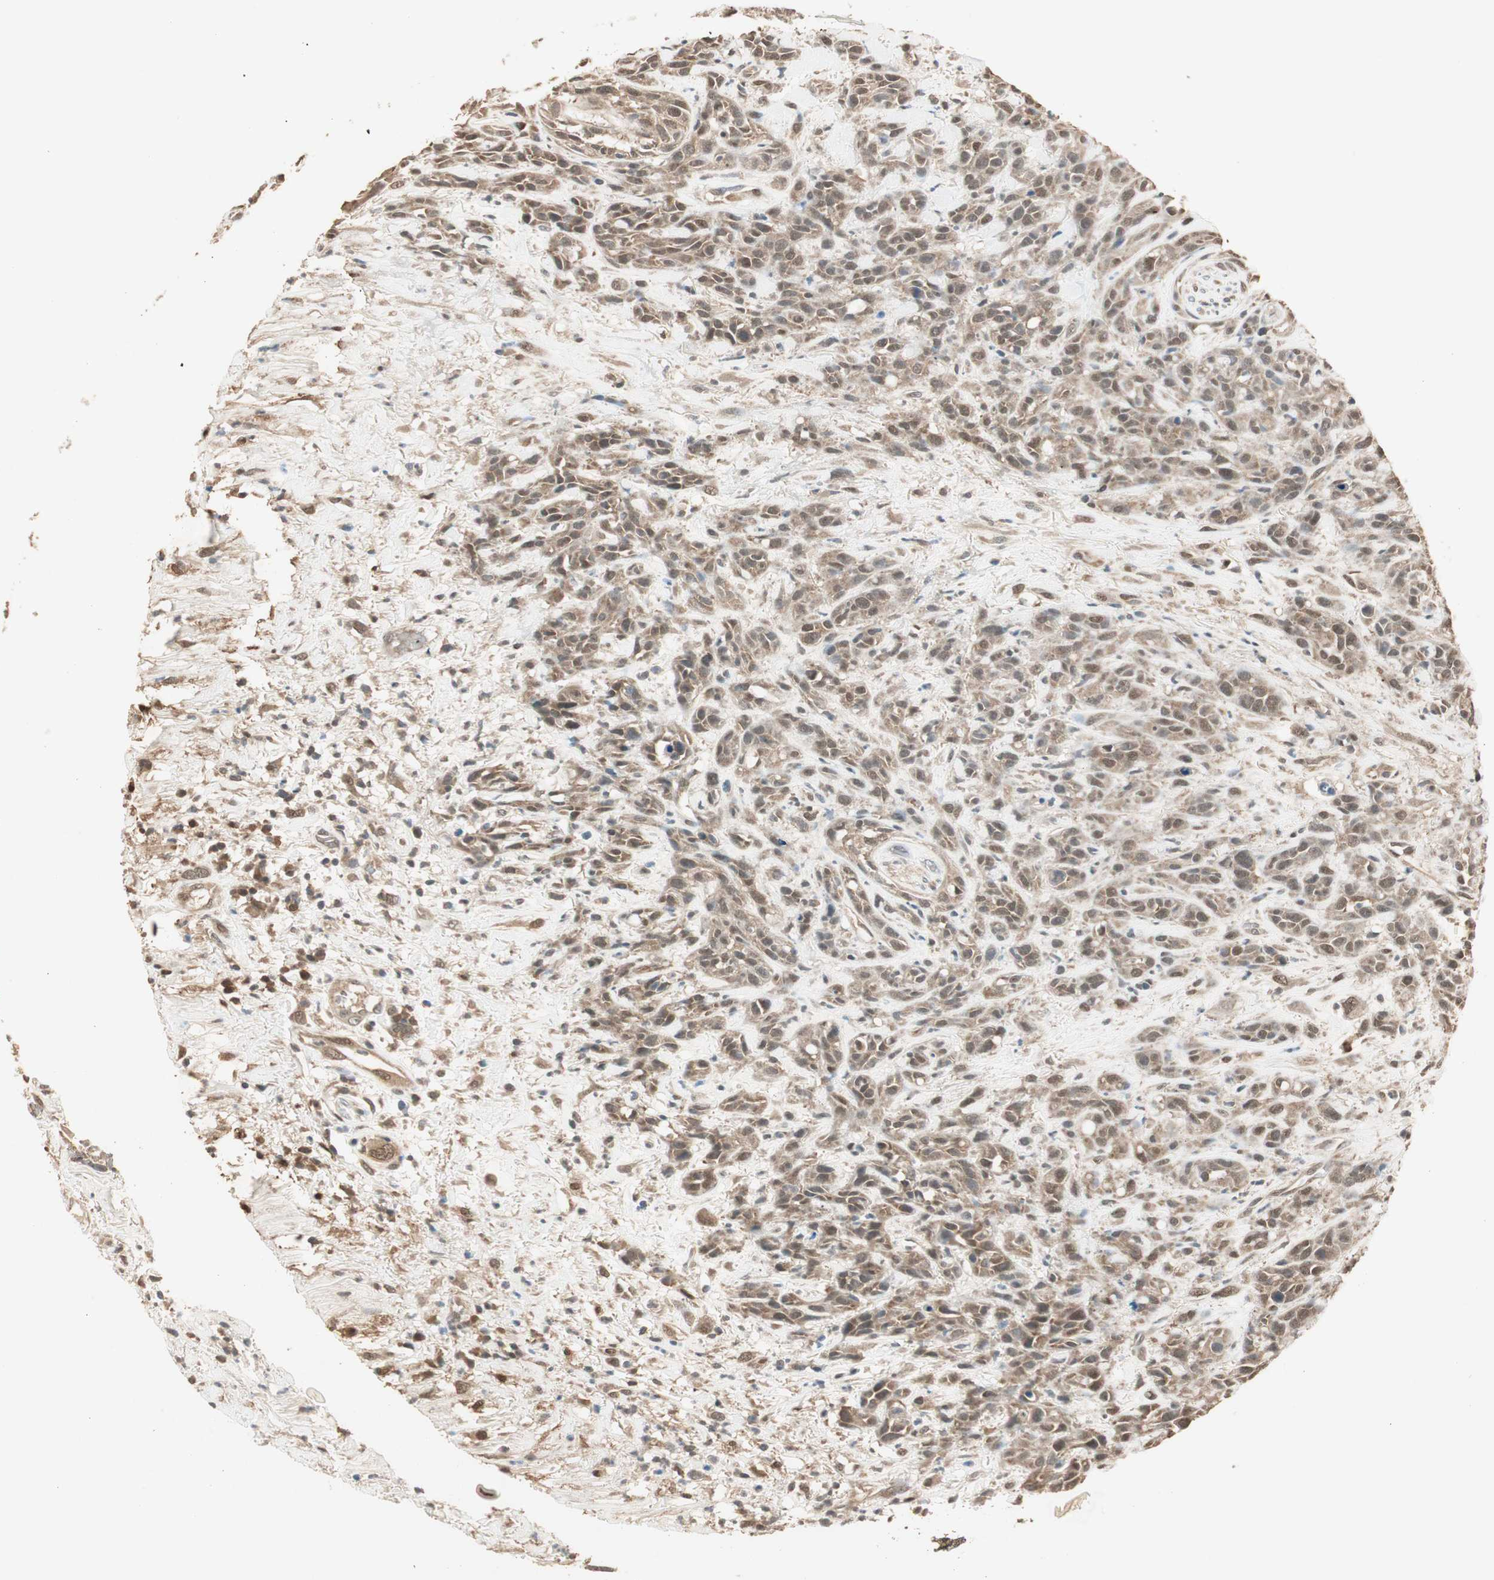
{"staining": {"intensity": "weak", "quantity": ">75%", "location": "cytoplasmic/membranous"}, "tissue": "head and neck cancer", "cell_type": "Tumor cells", "image_type": "cancer", "snomed": [{"axis": "morphology", "description": "Squamous cell carcinoma, NOS"}, {"axis": "topography", "description": "Head-Neck"}], "caption": "Immunohistochemical staining of squamous cell carcinoma (head and neck) displays weak cytoplasmic/membranous protein expression in about >75% of tumor cells.", "gene": "USP5", "patient": {"sex": "male", "age": 62}}